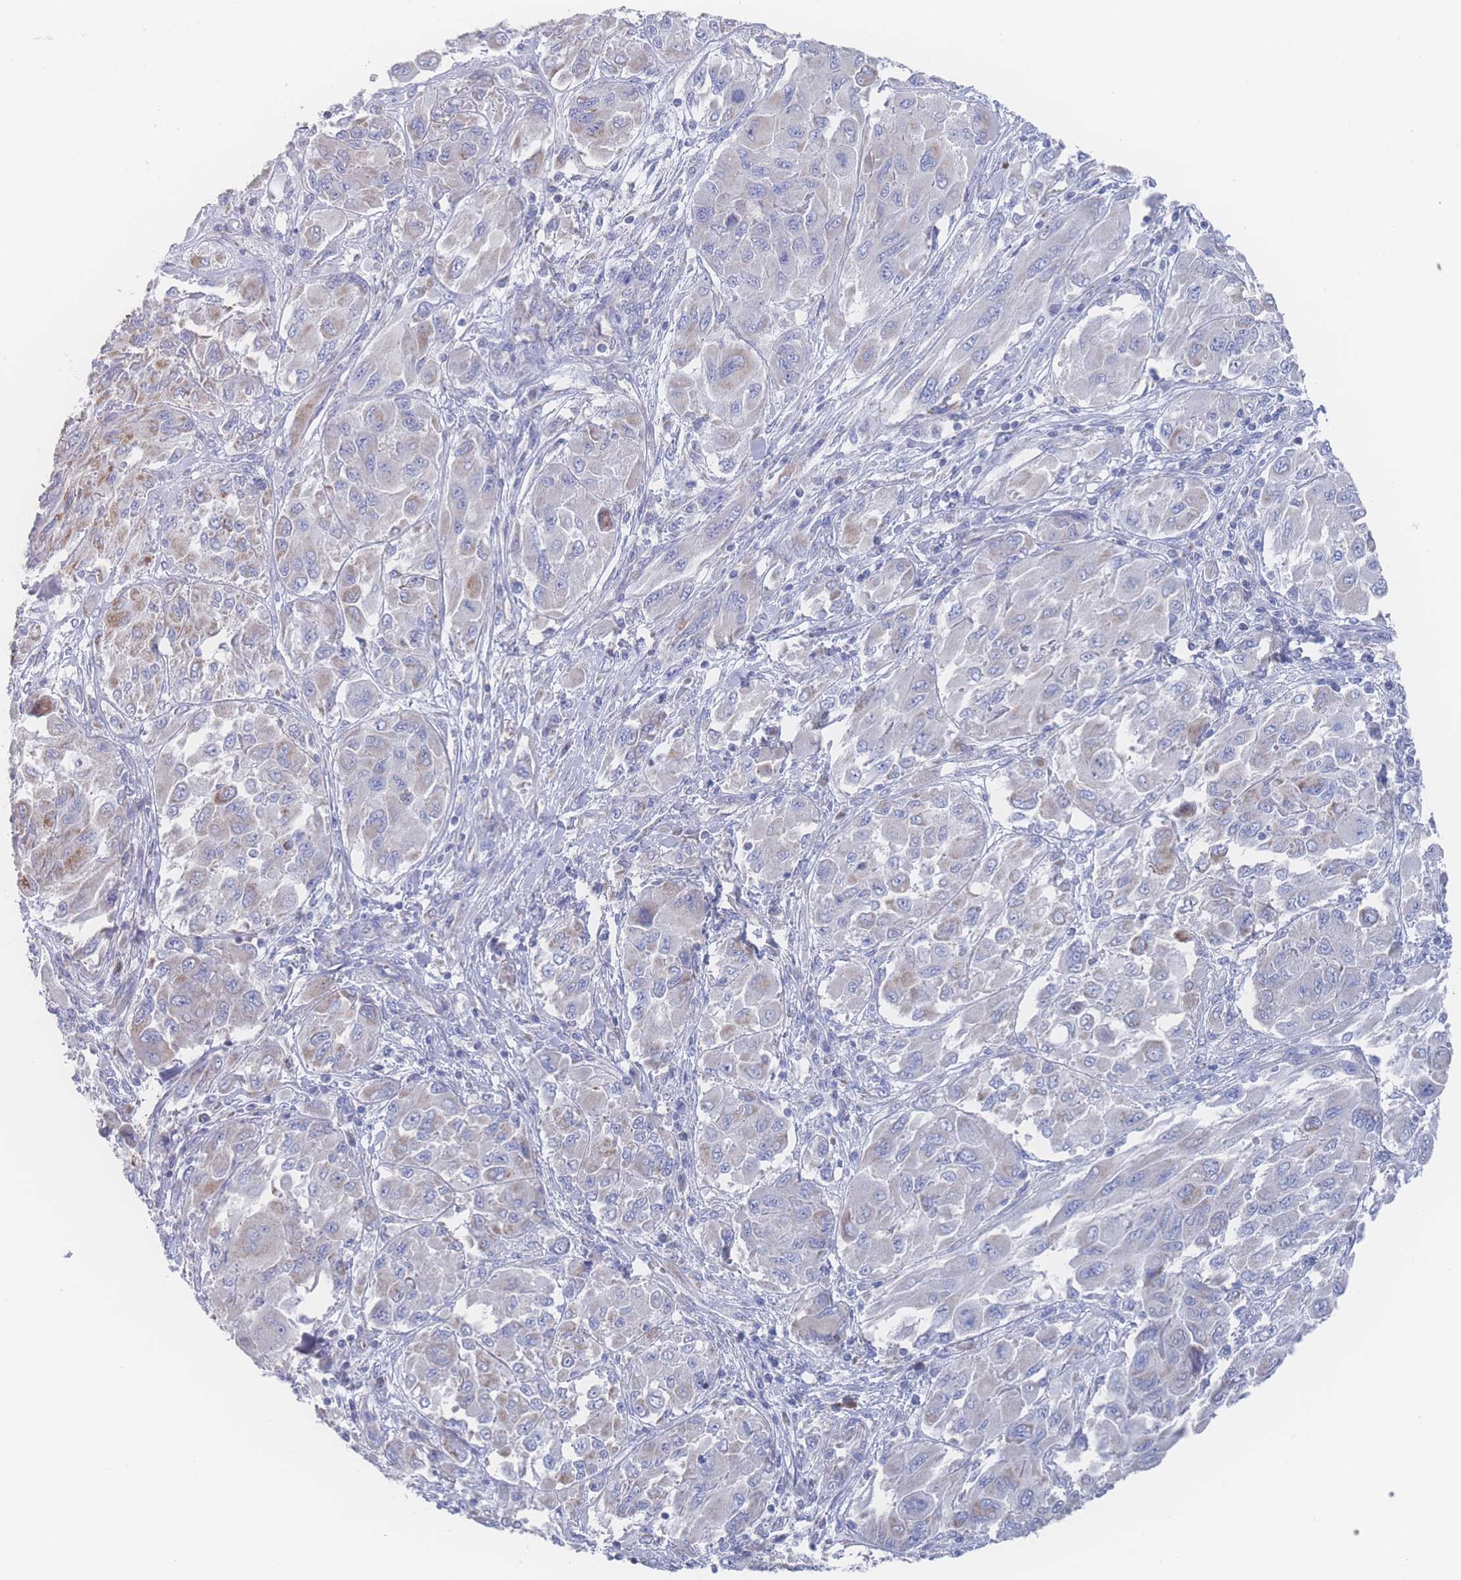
{"staining": {"intensity": "negative", "quantity": "none", "location": "none"}, "tissue": "melanoma", "cell_type": "Tumor cells", "image_type": "cancer", "snomed": [{"axis": "morphology", "description": "Malignant melanoma, NOS"}, {"axis": "topography", "description": "Skin"}], "caption": "Immunohistochemistry of human malignant melanoma displays no expression in tumor cells. The staining is performed using DAB (3,3'-diaminobenzidine) brown chromogen with nuclei counter-stained in using hematoxylin.", "gene": "SNPH", "patient": {"sex": "female", "age": 91}}